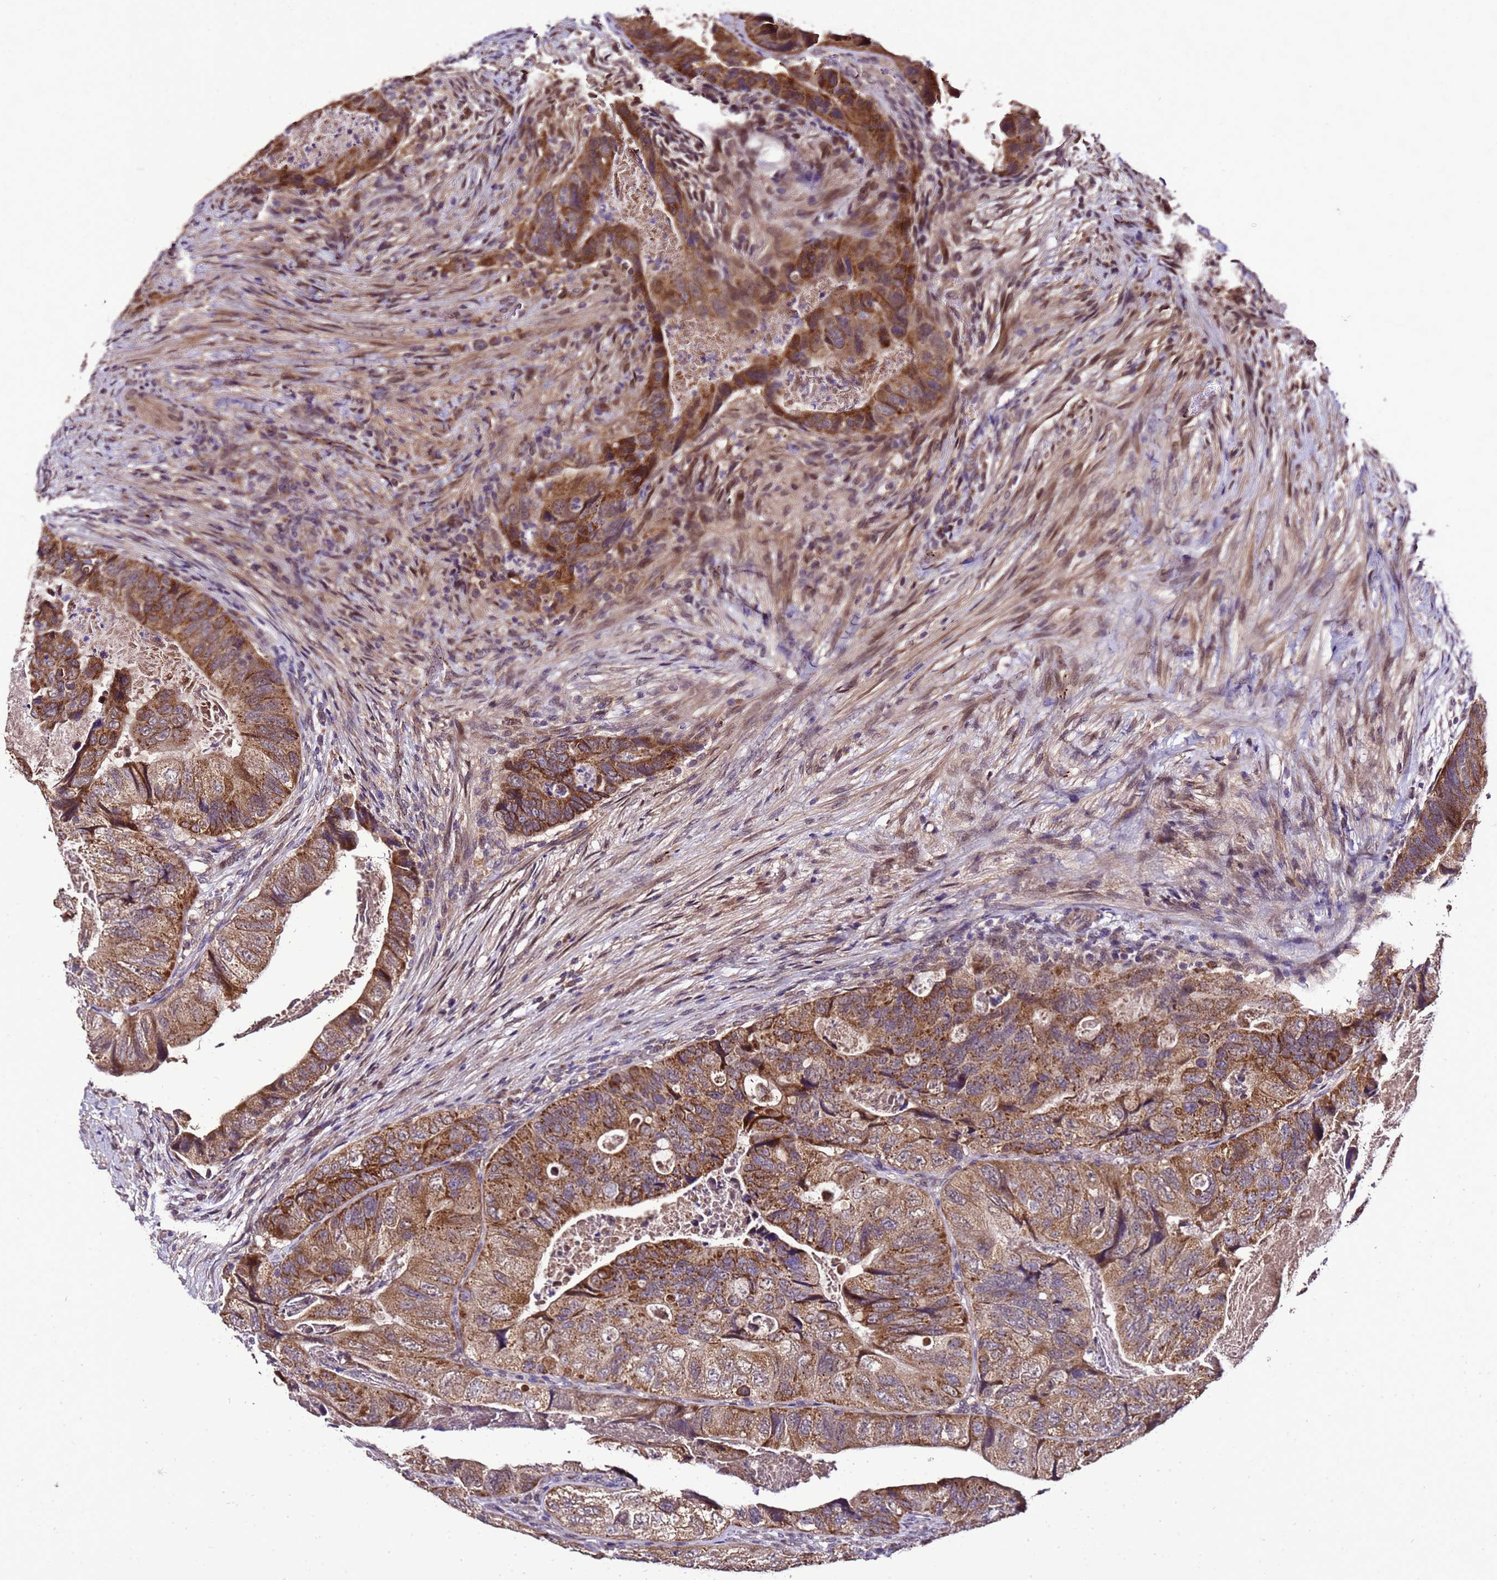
{"staining": {"intensity": "moderate", "quantity": ">75%", "location": "cytoplasmic/membranous"}, "tissue": "colorectal cancer", "cell_type": "Tumor cells", "image_type": "cancer", "snomed": [{"axis": "morphology", "description": "Adenocarcinoma, NOS"}, {"axis": "topography", "description": "Rectum"}], "caption": "Immunohistochemical staining of human adenocarcinoma (colorectal) displays medium levels of moderate cytoplasmic/membranous protein positivity in approximately >75% of tumor cells. (IHC, brightfield microscopy, high magnification).", "gene": "ZNF329", "patient": {"sex": "male", "age": 63}}